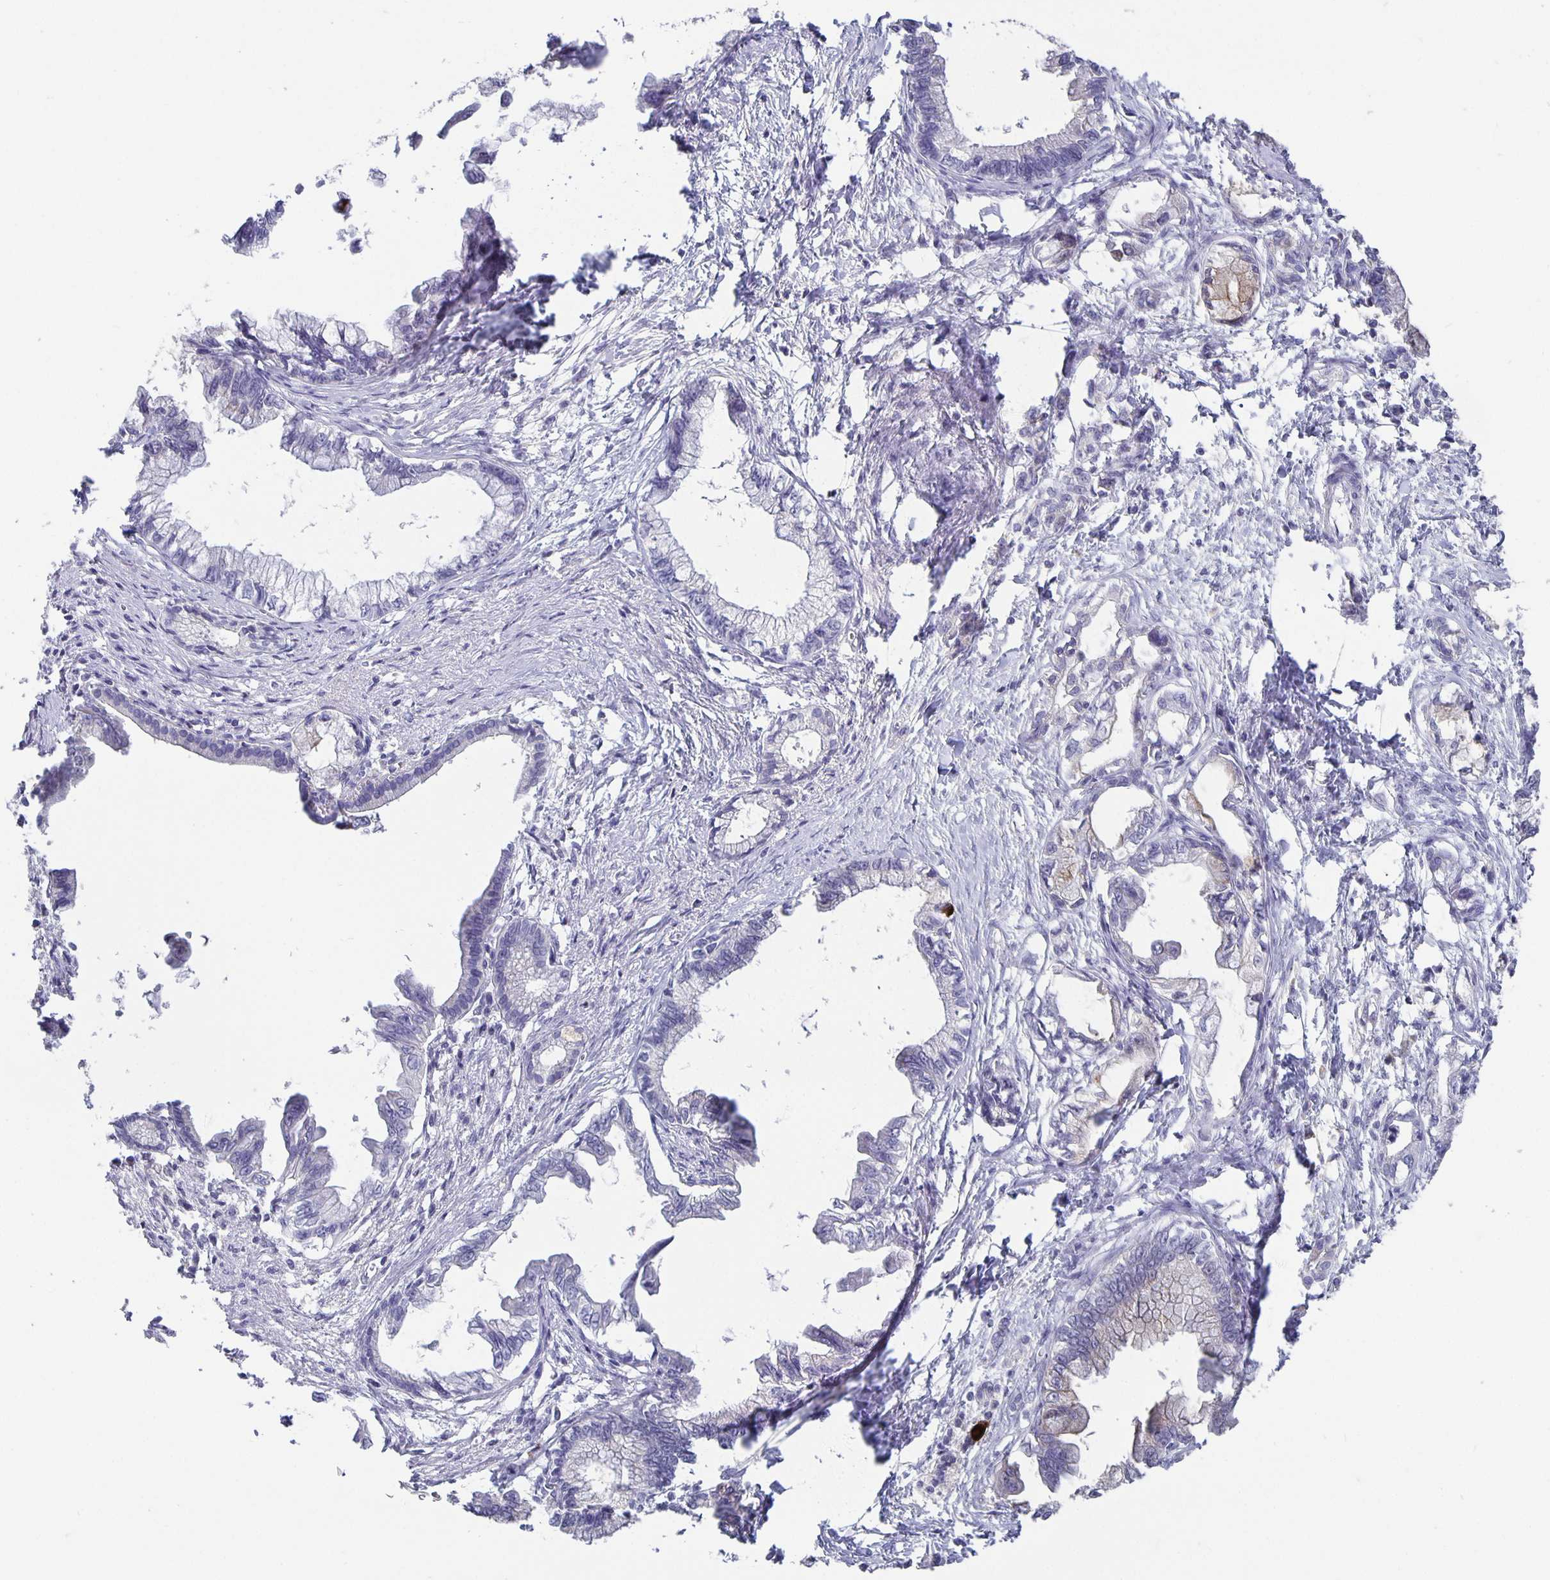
{"staining": {"intensity": "negative", "quantity": "none", "location": "none"}, "tissue": "pancreatic cancer", "cell_type": "Tumor cells", "image_type": "cancer", "snomed": [{"axis": "morphology", "description": "Adenocarcinoma, NOS"}, {"axis": "topography", "description": "Pancreas"}], "caption": "High magnification brightfield microscopy of pancreatic cancer (adenocarcinoma) stained with DAB (brown) and counterstained with hematoxylin (blue): tumor cells show no significant expression. The staining was performed using DAB (3,3'-diaminobenzidine) to visualize the protein expression in brown, while the nuclei were stained in blue with hematoxylin (Magnification: 20x).", "gene": "GDF15", "patient": {"sex": "male", "age": 61}}